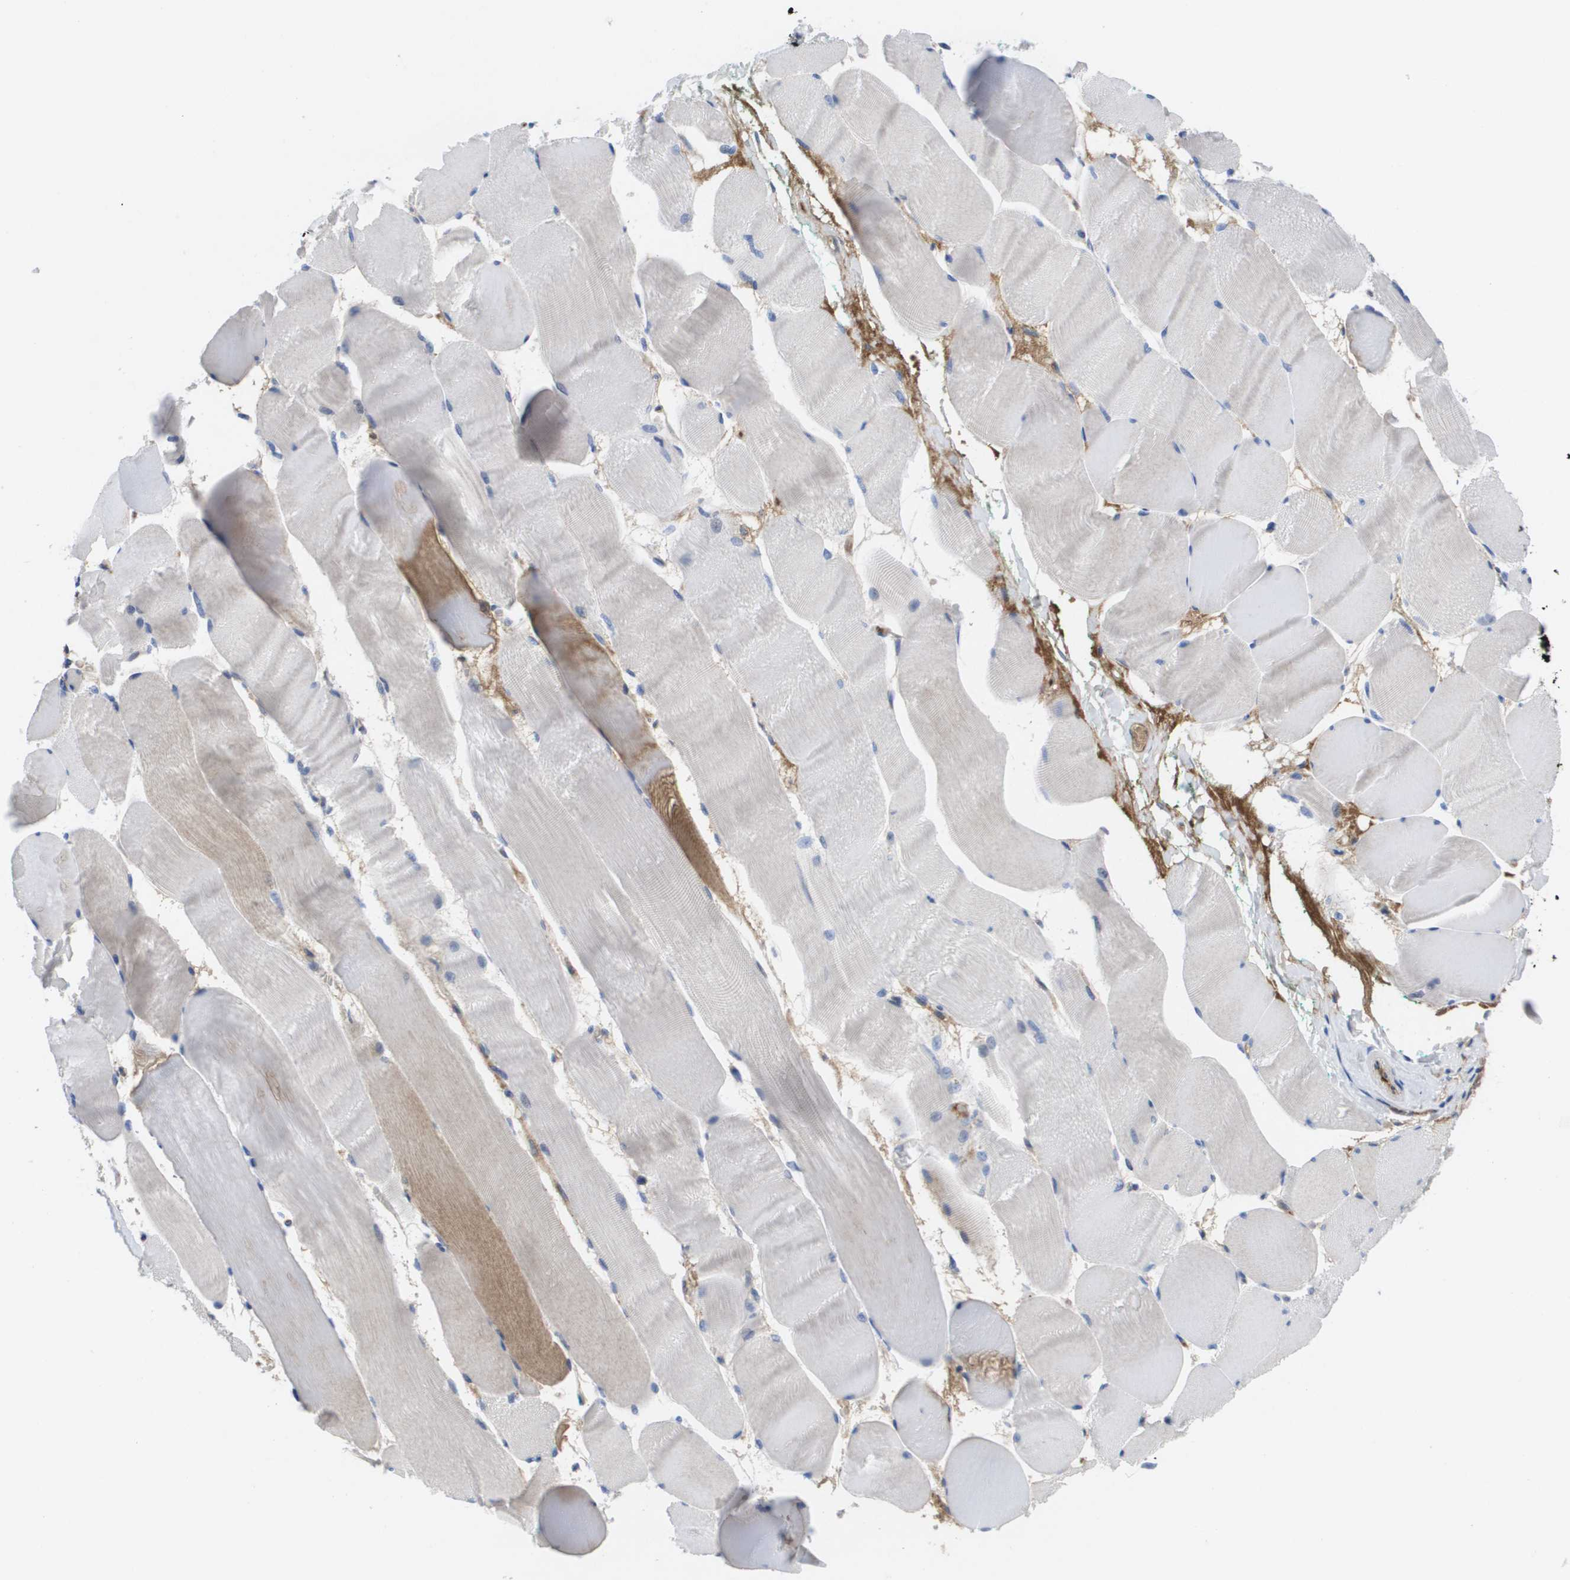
{"staining": {"intensity": "weak", "quantity": "25%-75%", "location": "cytoplasmic/membranous"}, "tissue": "skeletal muscle", "cell_type": "Myocytes", "image_type": "normal", "snomed": [{"axis": "morphology", "description": "Normal tissue, NOS"}, {"axis": "morphology", "description": "Squamous cell carcinoma, NOS"}, {"axis": "topography", "description": "Skeletal muscle"}], "caption": "A low amount of weak cytoplasmic/membranous staining is present in about 25%-75% of myocytes in normal skeletal muscle. The staining was performed using DAB (3,3'-diaminobenzidine), with brown indicating positive protein expression. Nuclei are stained blue with hematoxylin.", "gene": "SERPINC1", "patient": {"sex": "male", "age": 51}}